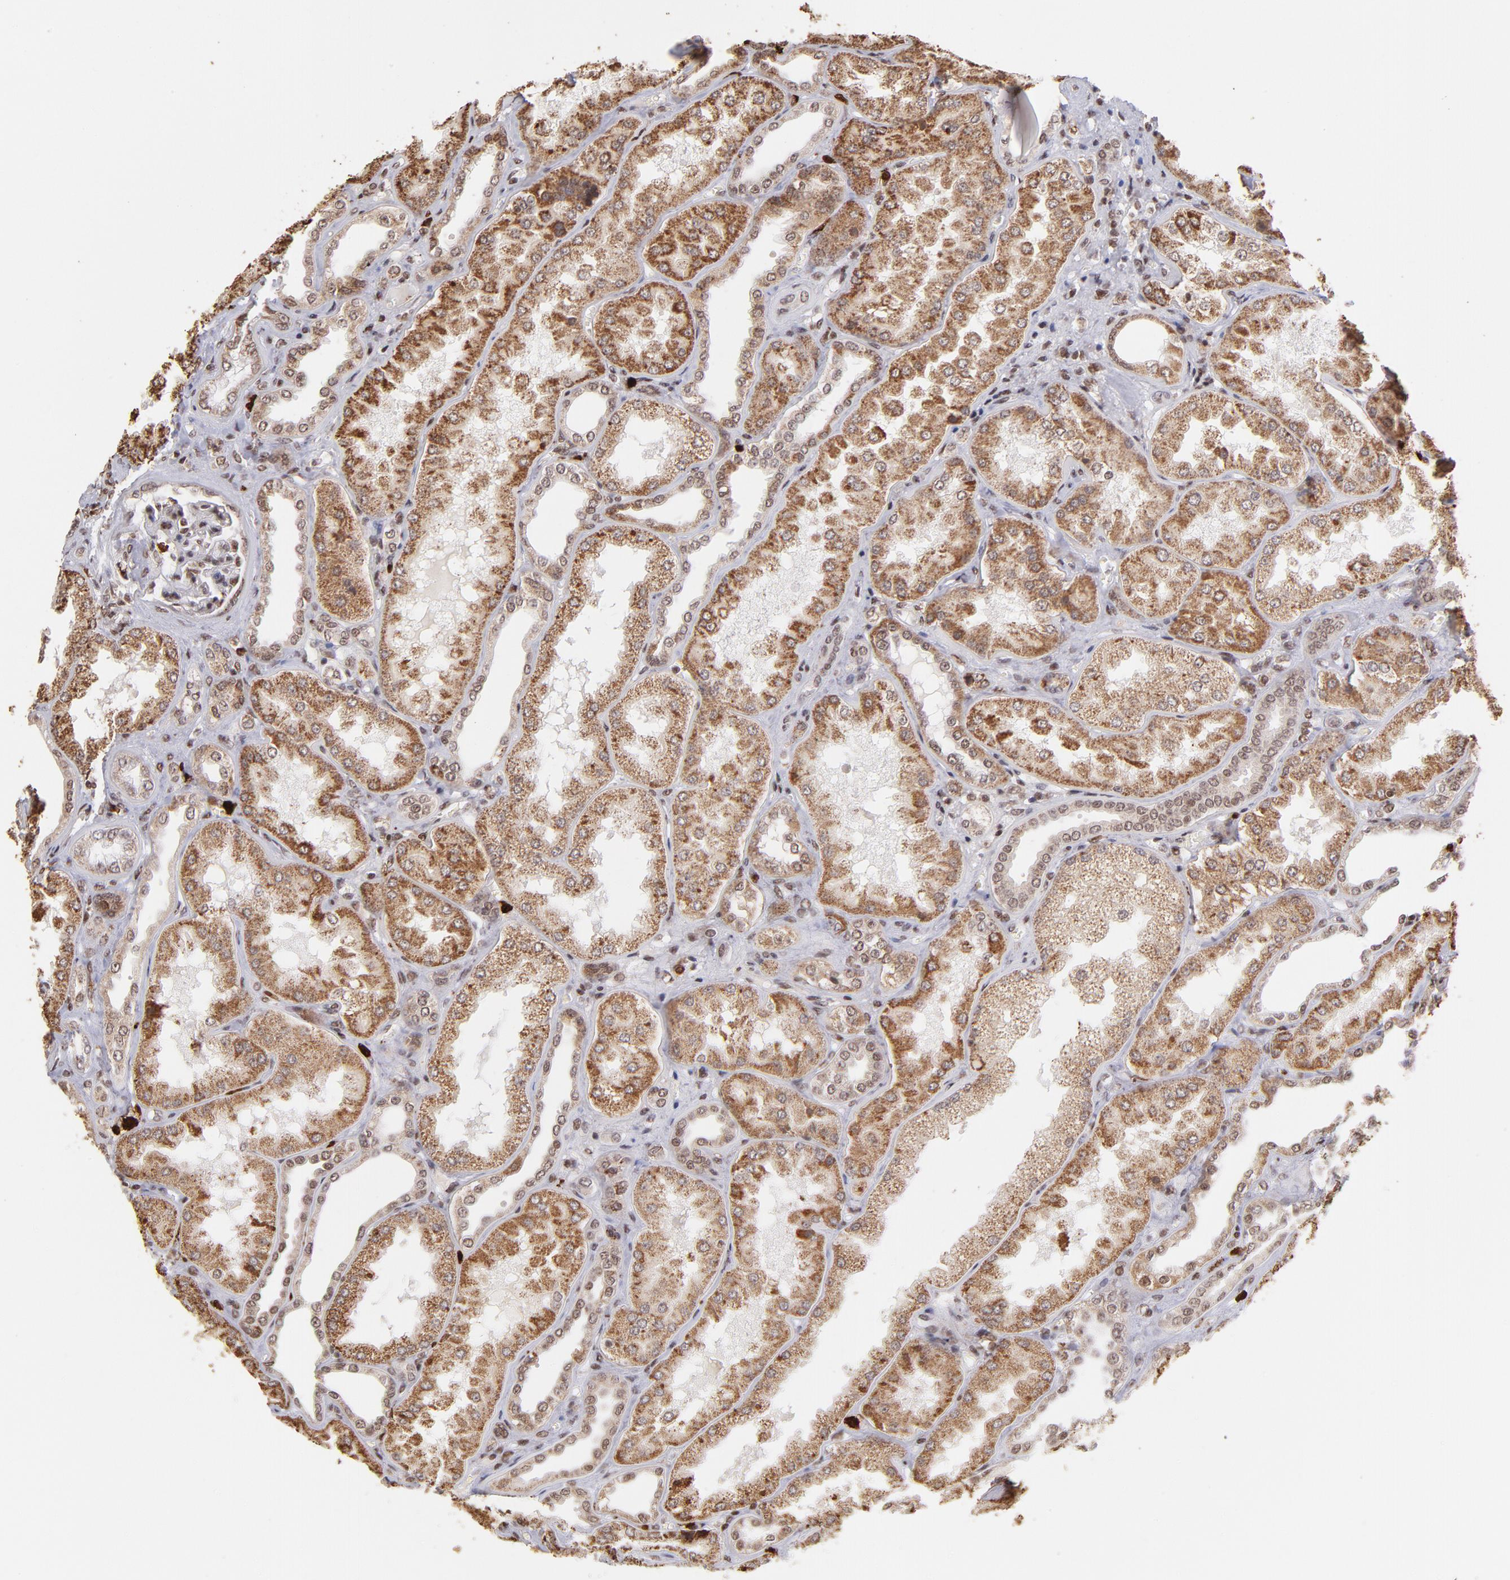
{"staining": {"intensity": "moderate", "quantity": ">75%", "location": "nuclear"}, "tissue": "kidney", "cell_type": "Cells in glomeruli", "image_type": "normal", "snomed": [{"axis": "morphology", "description": "Normal tissue, NOS"}, {"axis": "topography", "description": "Kidney"}], "caption": "Protein analysis of benign kidney shows moderate nuclear positivity in about >75% of cells in glomeruli.", "gene": "ZFX", "patient": {"sex": "female", "age": 56}}